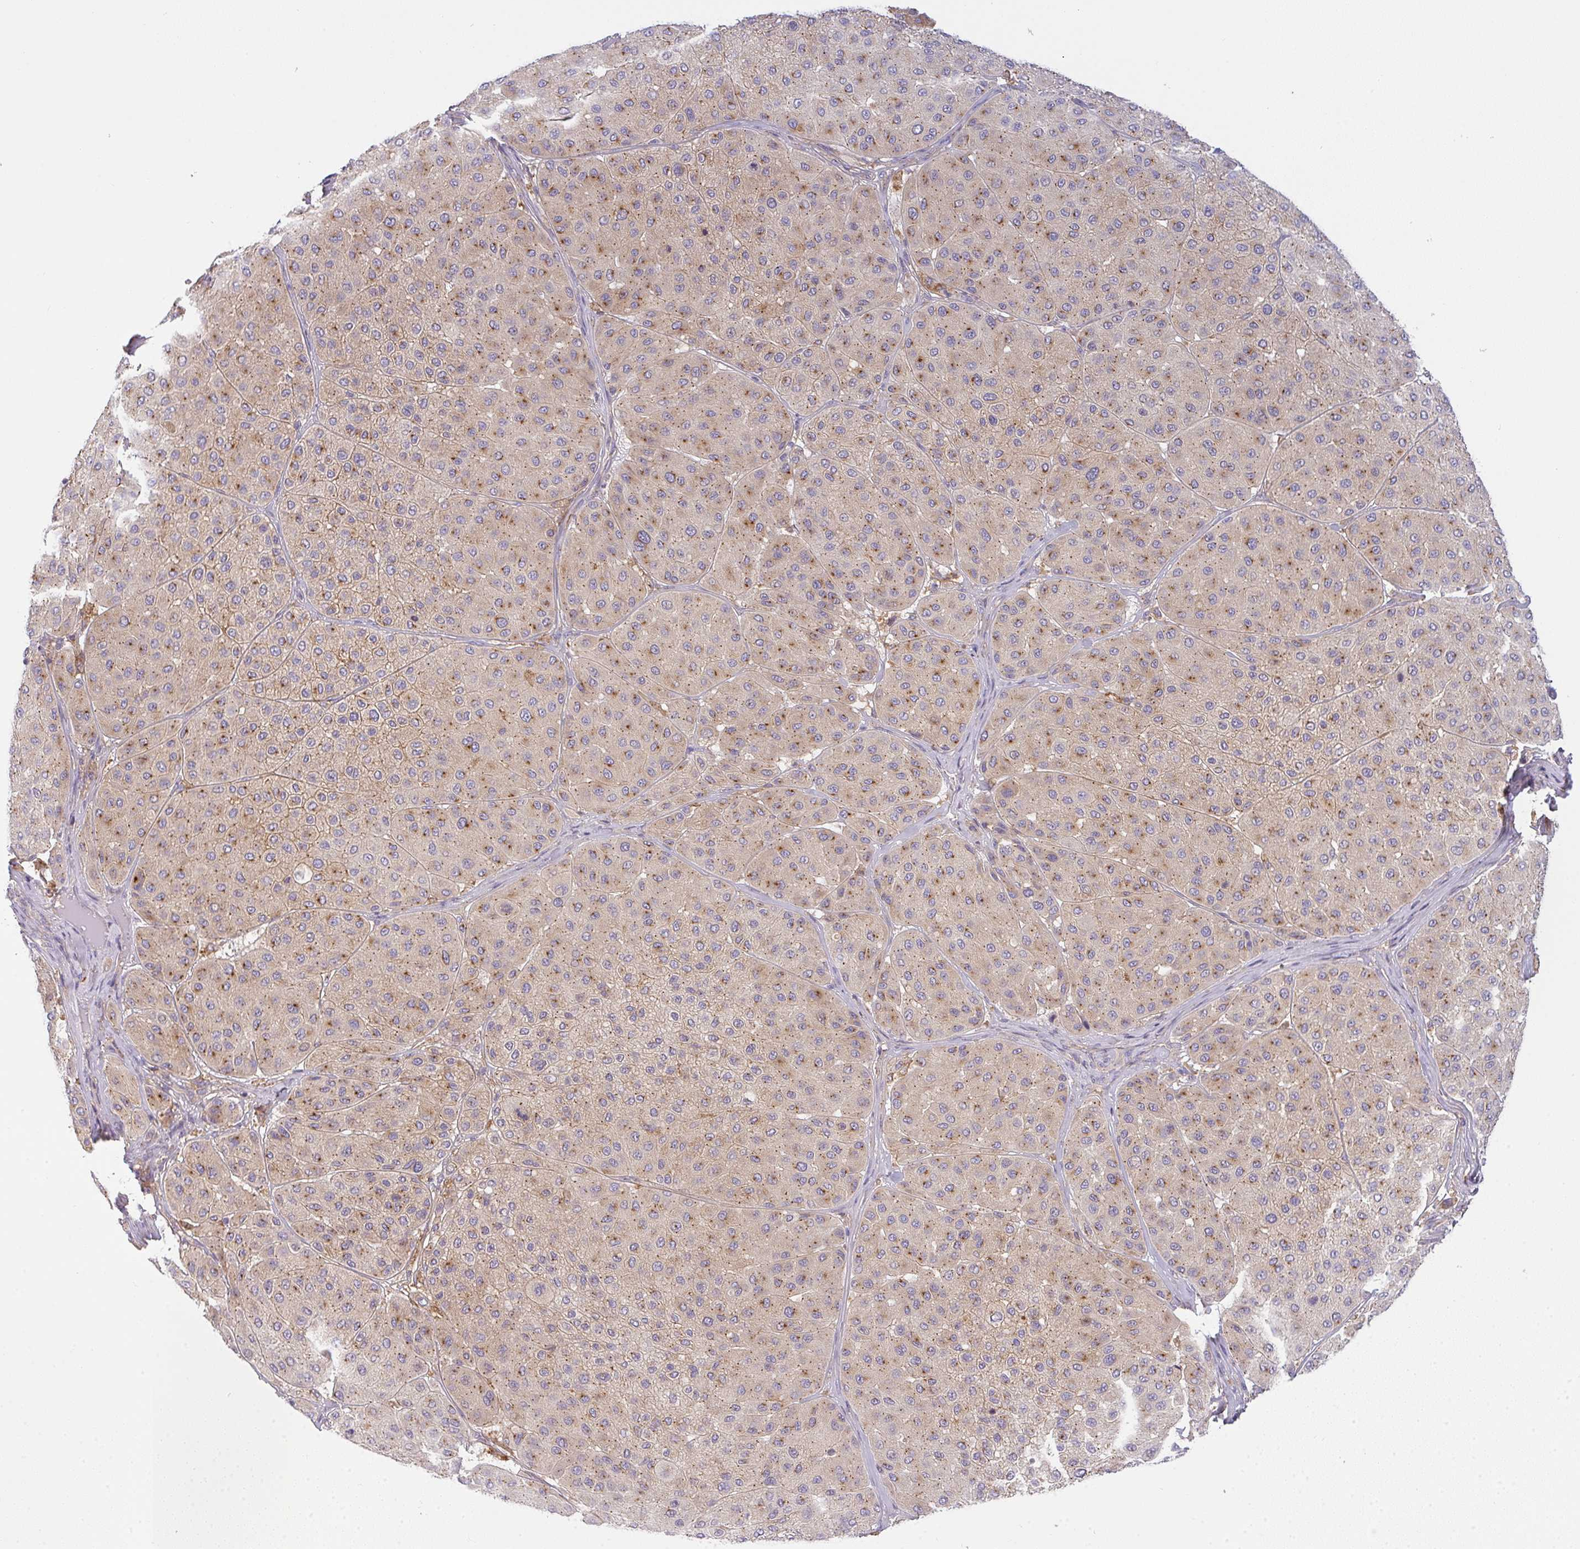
{"staining": {"intensity": "moderate", "quantity": "25%-75%", "location": "cytoplasmic/membranous"}, "tissue": "melanoma", "cell_type": "Tumor cells", "image_type": "cancer", "snomed": [{"axis": "morphology", "description": "Malignant melanoma, Metastatic site"}, {"axis": "topography", "description": "Smooth muscle"}], "caption": "Immunohistochemical staining of human melanoma displays moderate cytoplasmic/membranous protein staining in about 25%-75% of tumor cells.", "gene": "SNX5", "patient": {"sex": "male", "age": 41}}